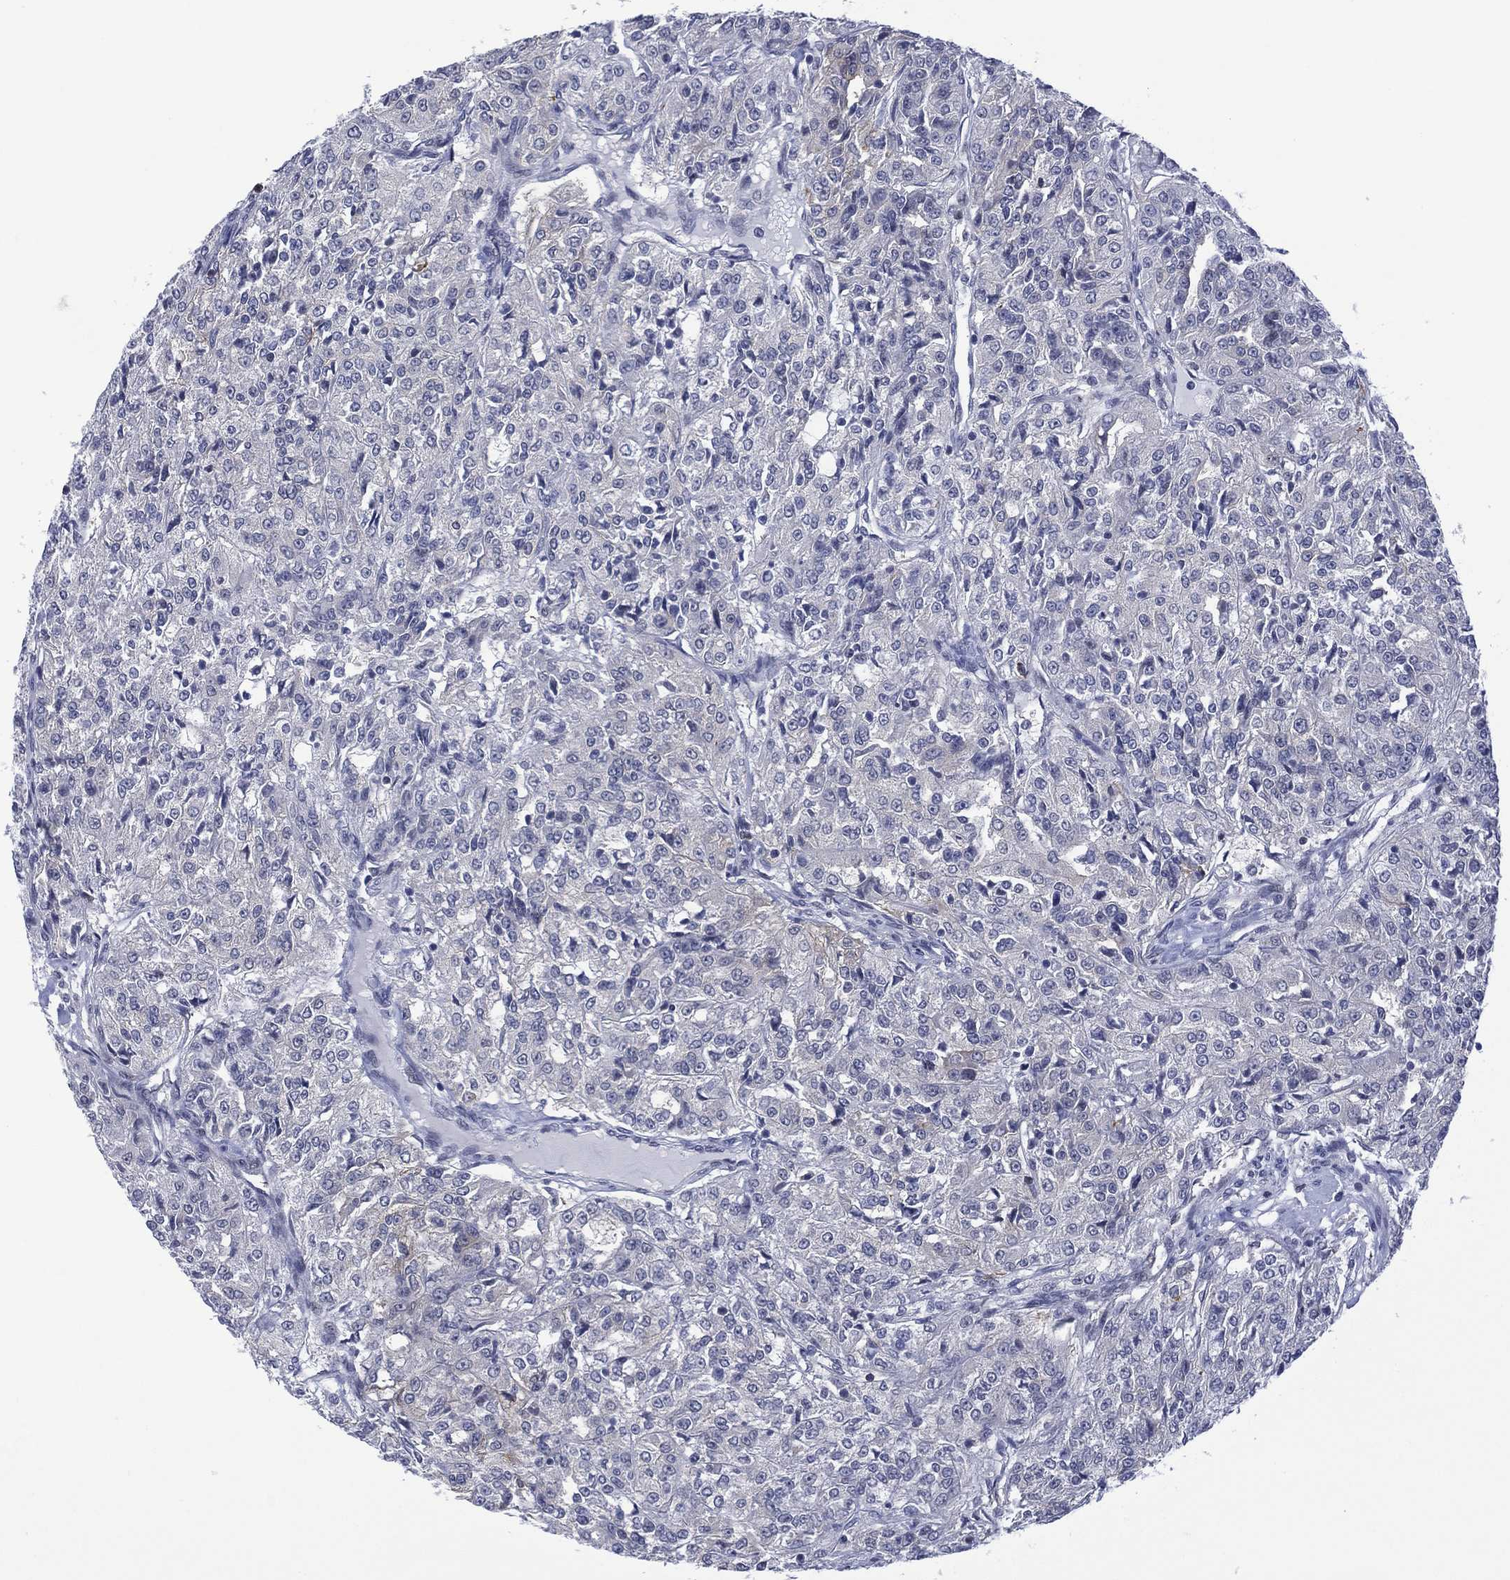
{"staining": {"intensity": "negative", "quantity": "none", "location": "none"}, "tissue": "renal cancer", "cell_type": "Tumor cells", "image_type": "cancer", "snomed": [{"axis": "morphology", "description": "Adenocarcinoma, NOS"}, {"axis": "topography", "description": "Kidney"}], "caption": "An immunohistochemistry photomicrograph of renal cancer (adenocarcinoma) is shown. There is no staining in tumor cells of renal cancer (adenocarcinoma). (DAB immunohistochemistry with hematoxylin counter stain).", "gene": "DPP4", "patient": {"sex": "female", "age": 63}}